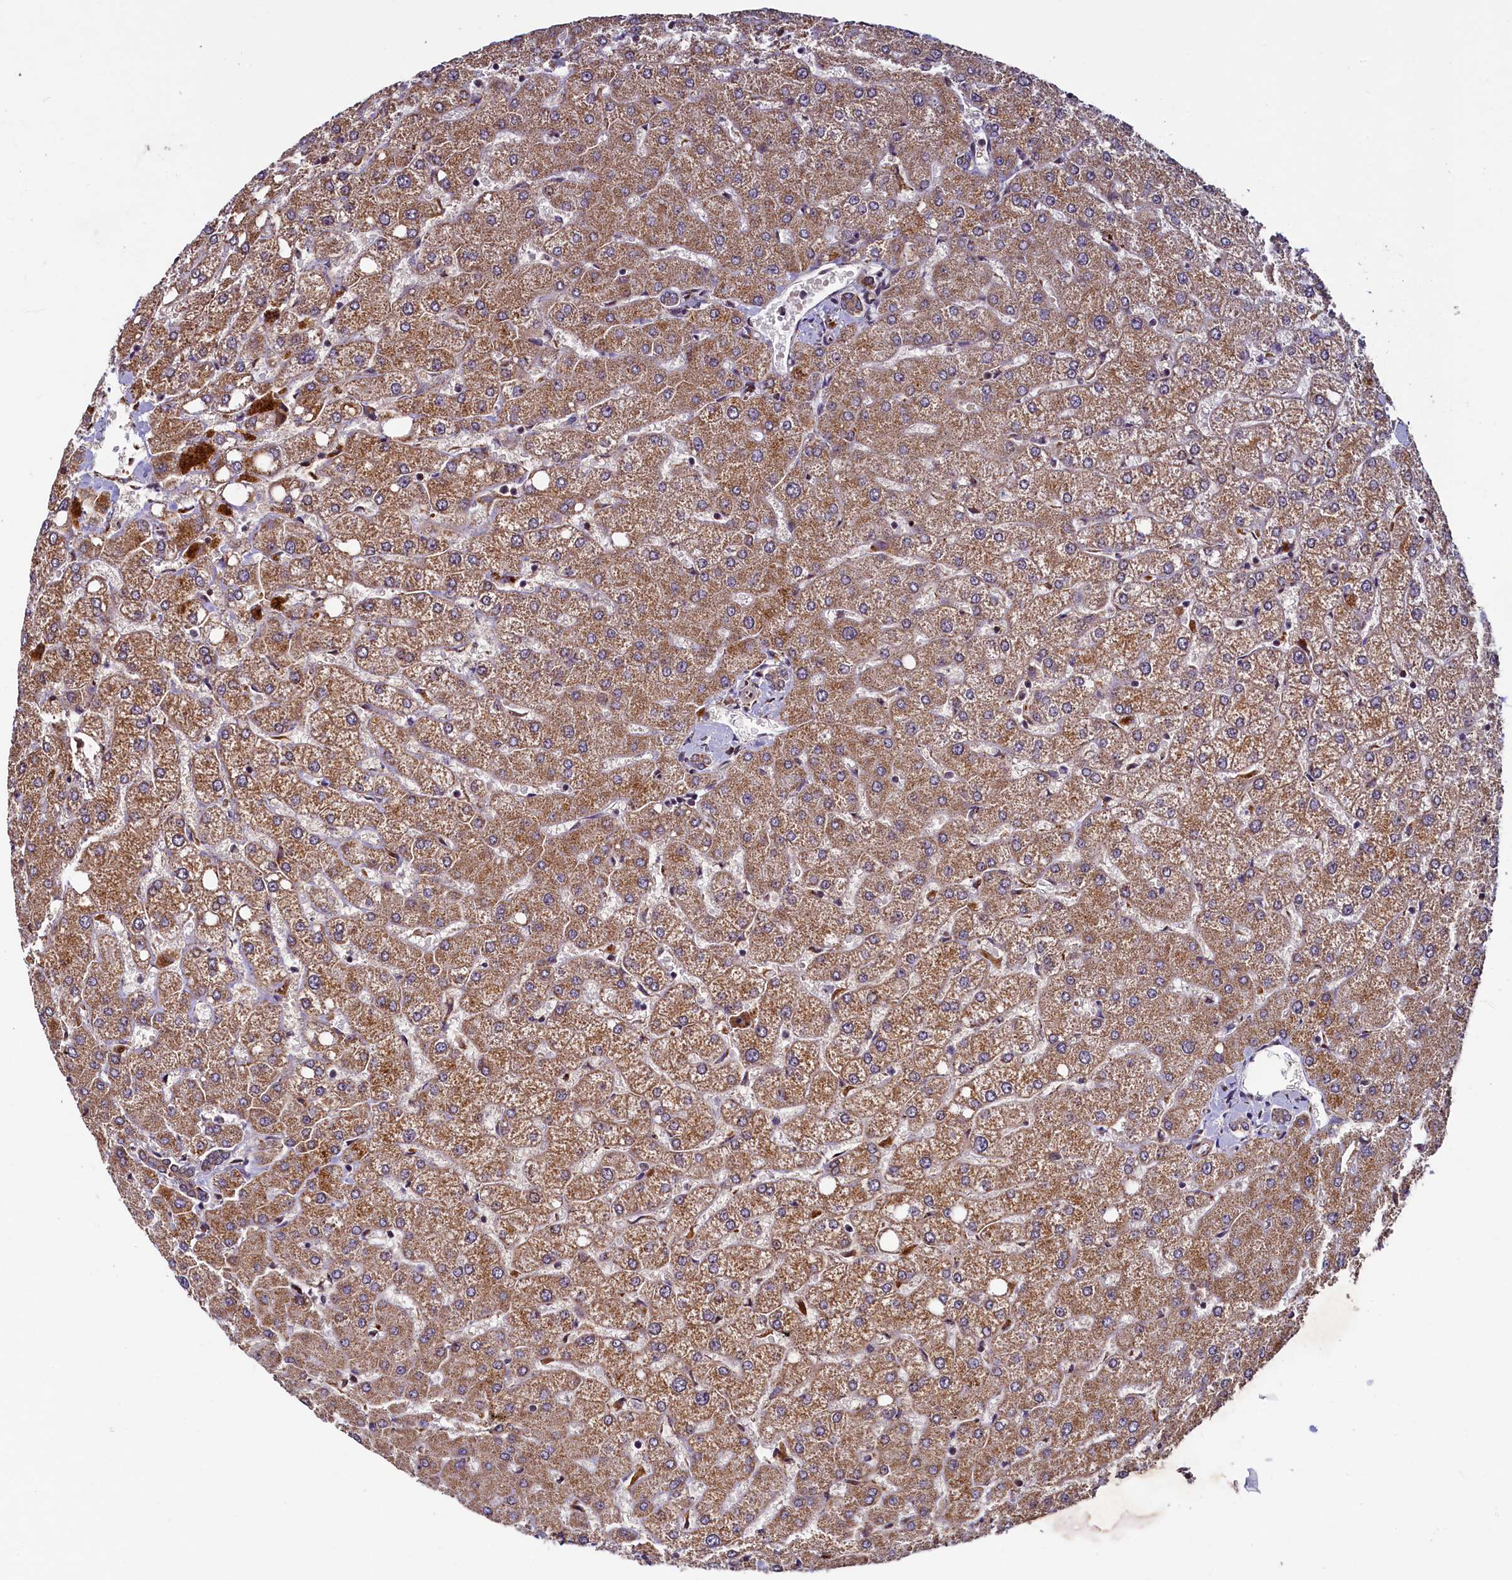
{"staining": {"intensity": "moderate", "quantity": ">75%", "location": "cytoplasmic/membranous"}, "tissue": "liver", "cell_type": "Cholangiocytes", "image_type": "normal", "snomed": [{"axis": "morphology", "description": "Normal tissue, NOS"}, {"axis": "topography", "description": "Liver"}], "caption": "Protein expression by immunohistochemistry displays moderate cytoplasmic/membranous positivity in approximately >75% of cholangiocytes in unremarkable liver.", "gene": "ZNF577", "patient": {"sex": "female", "age": 54}}